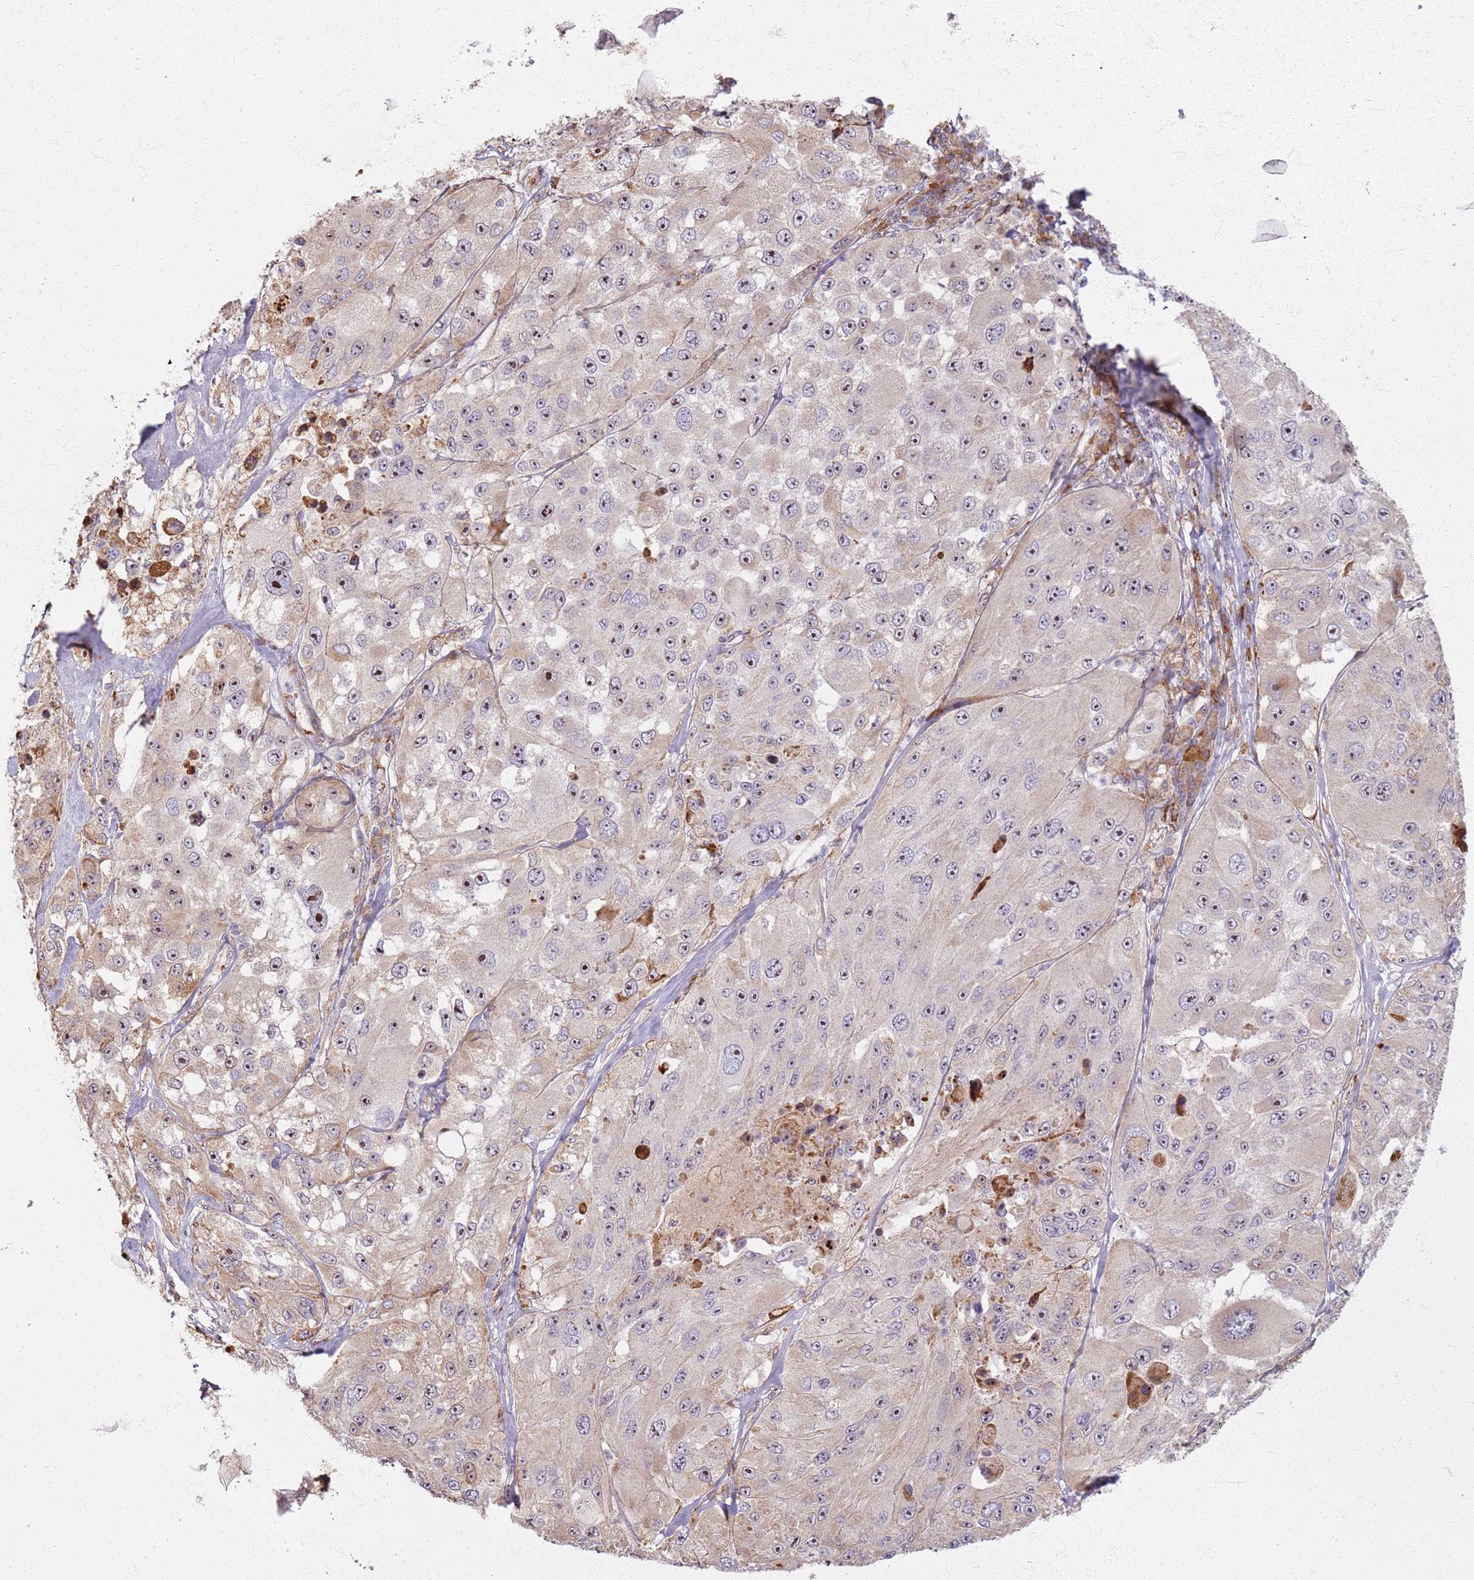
{"staining": {"intensity": "moderate", "quantity": "25%-75%", "location": "cytoplasmic/membranous,nuclear"}, "tissue": "melanoma", "cell_type": "Tumor cells", "image_type": "cancer", "snomed": [{"axis": "morphology", "description": "Malignant melanoma, Metastatic site"}, {"axis": "topography", "description": "Lymph node"}], "caption": "Tumor cells display medium levels of moderate cytoplasmic/membranous and nuclear expression in about 25%-75% of cells in human melanoma. (brown staining indicates protein expression, while blue staining denotes nuclei).", "gene": "KRI1", "patient": {"sex": "male", "age": 62}}